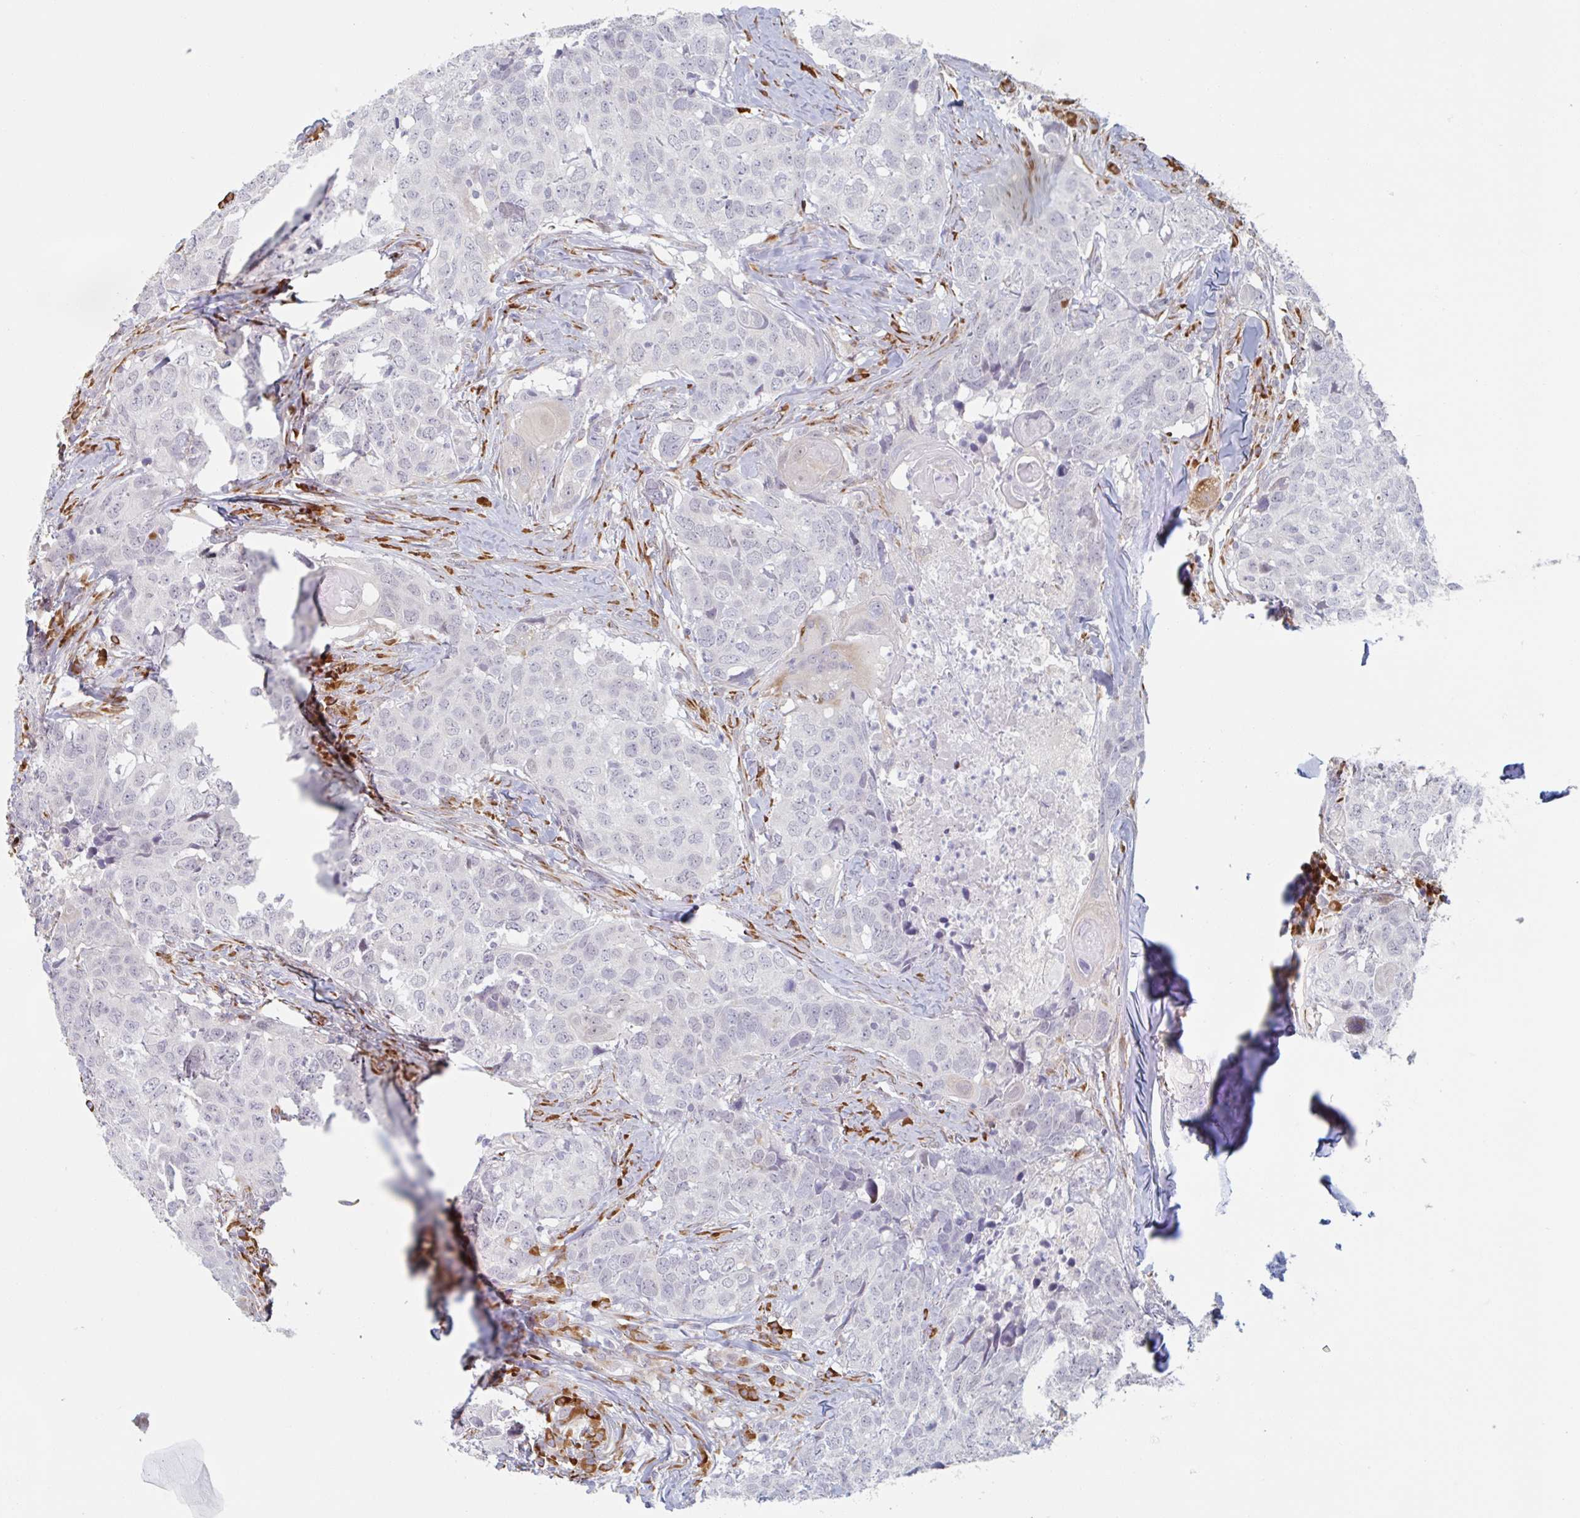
{"staining": {"intensity": "negative", "quantity": "none", "location": "none"}, "tissue": "head and neck cancer", "cell_type": "Tumor cells", "image_type": "cancer", "snomed": [{"axis": "morphology", "description": "Normal tissue, NOS"}, {"axis": "morphology", "description": "Squamous cell carcinoma, NOS"}, {"axis": "topography", "description": "Skeletal muscle"}, {"axis": "topography", "description": "Vascular tissue"}, {"axis": "topography", "description": "Peripheral nerve tissue"}, {"axis": "topography", "description": "Head-Neck"}], "caption": "Image shows no significant protein staining in tumor cells of head and neck cancer.", "gene": "TRAPPC10", "patient": {"sex": "male", "age": 66}}